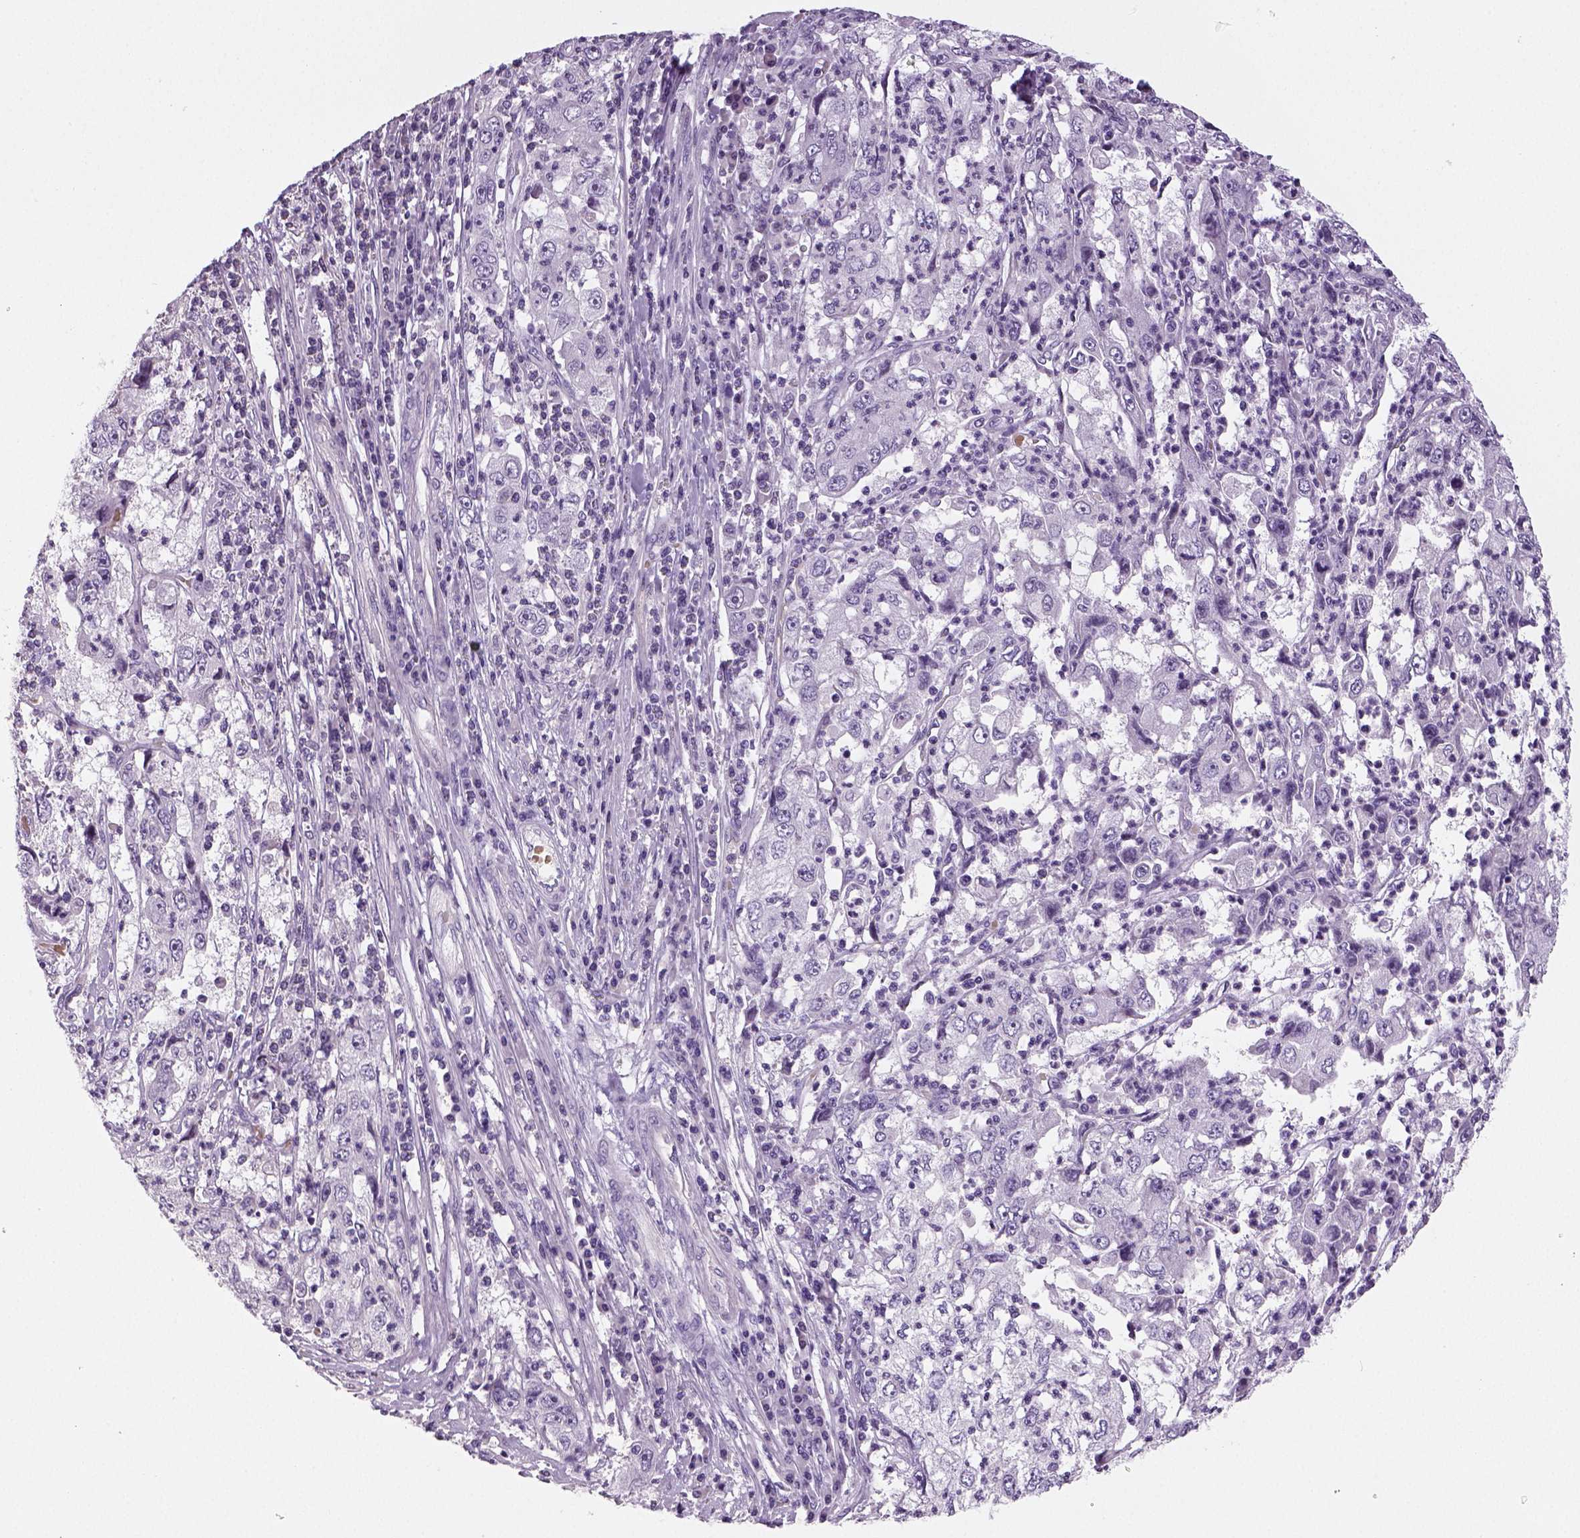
{"staining": {"intensity": "negative", "quantity": "none", "location": "none"}, "tissue": "cervical cancer", "cell_type": "Tumor cells", "image_type": "cancer", "snomed": [{"axis": "morphology", "description": "Squamous cell carcinoma, NOS"}, {"axis": "topography", "description": "Cervix"}], "caption": "DAB immunohistochemical staining of cervical cancer displays no significant staining in tumor cells. (Brightfield microscopy of DAB immunohistochemistry (IHC) at high magnification).", "gene": "TSPAN7", "patient": {"sex": "female", "age": 36}}